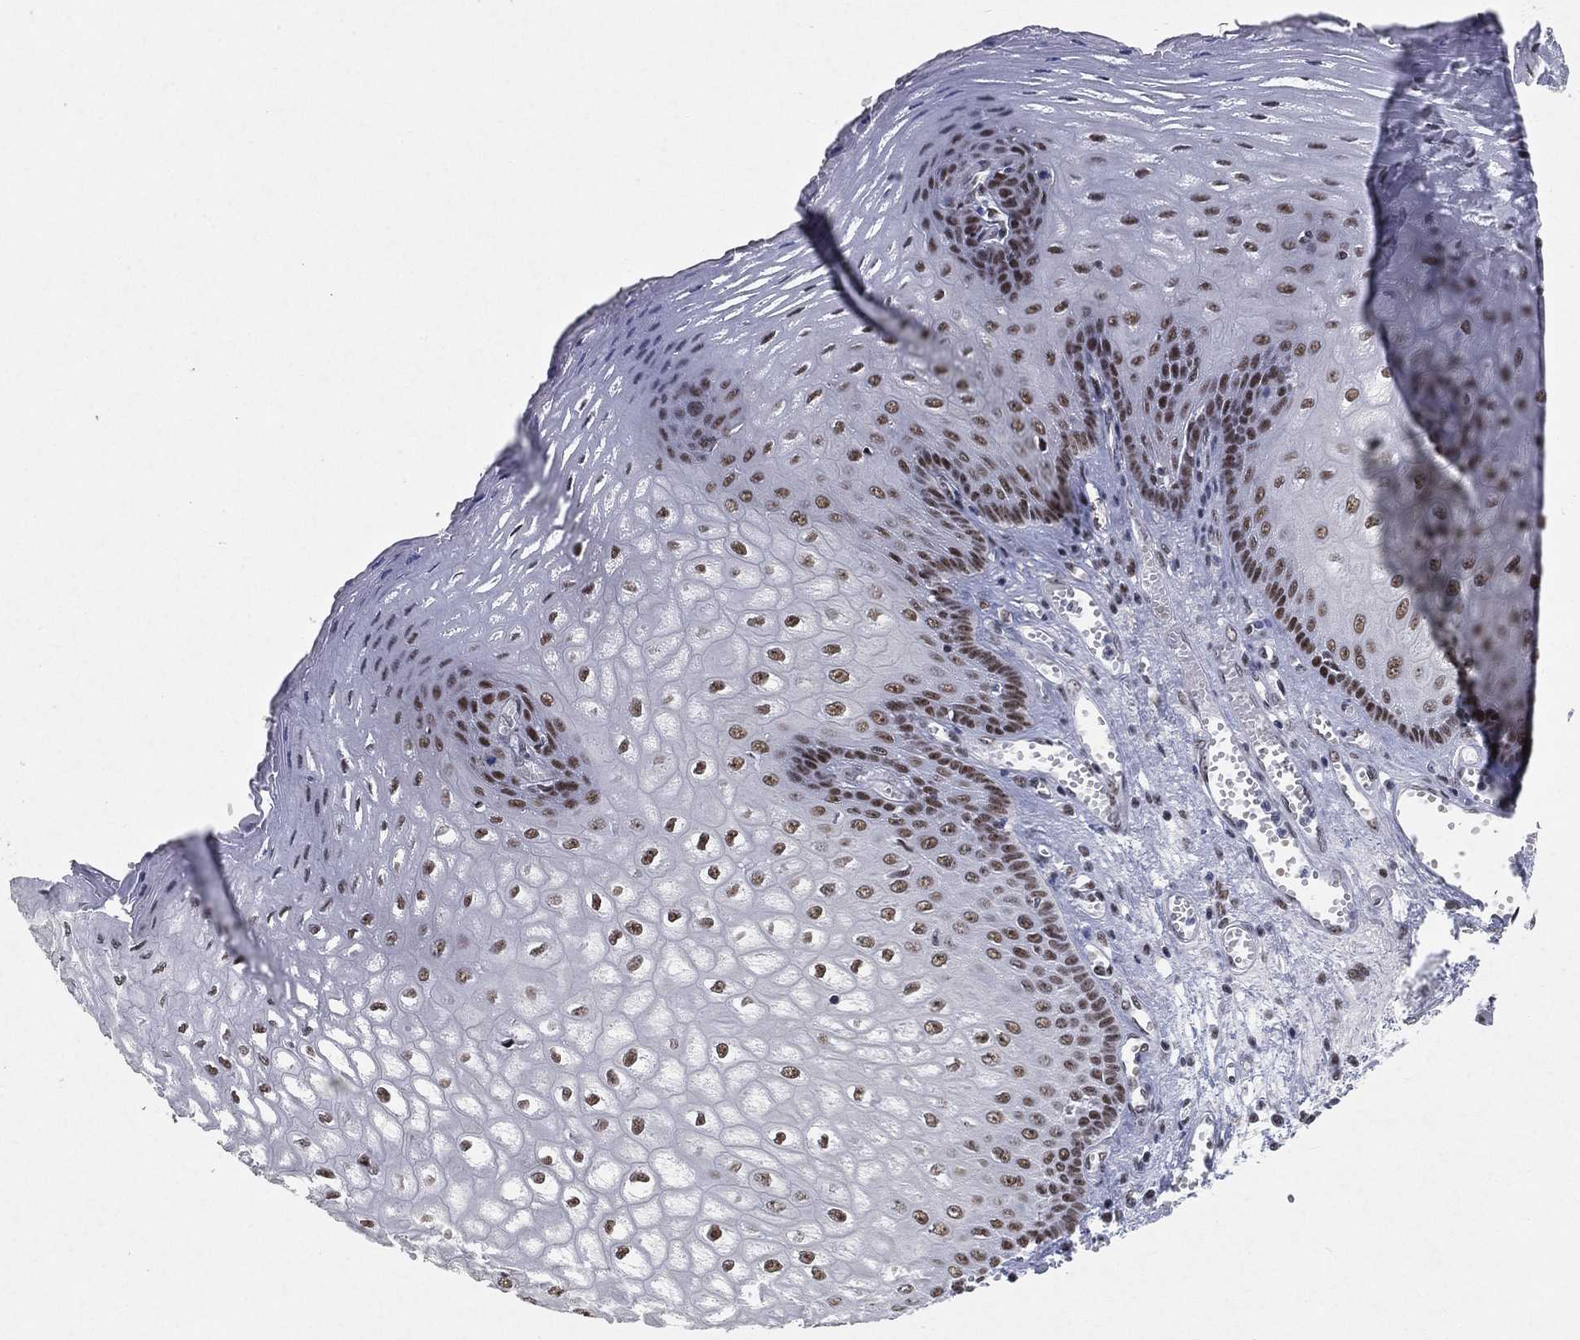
{"staining": {"intensity": "strong", "quantity": "25%-75%", "location": "nuclear"}, "tissue": "esophagus", "cell_type": "Squamous epithelial cells", "image_type": "normal", "snomed": [{"axis": "morphology", "description": "Normal tissue, NOS"}, {"axis": "topography", "description": "Esophagus"}], "caption": "The photomicrograph exhibits staining of unremarkable esophagus, revealing strong nuclear protein staining (brown color) within squamous epithelial cells. (DAB IHC with brightfield microscopy, high magnification).", "gene": "DDX27", "patient": {"sex": "male", "age": 58}}